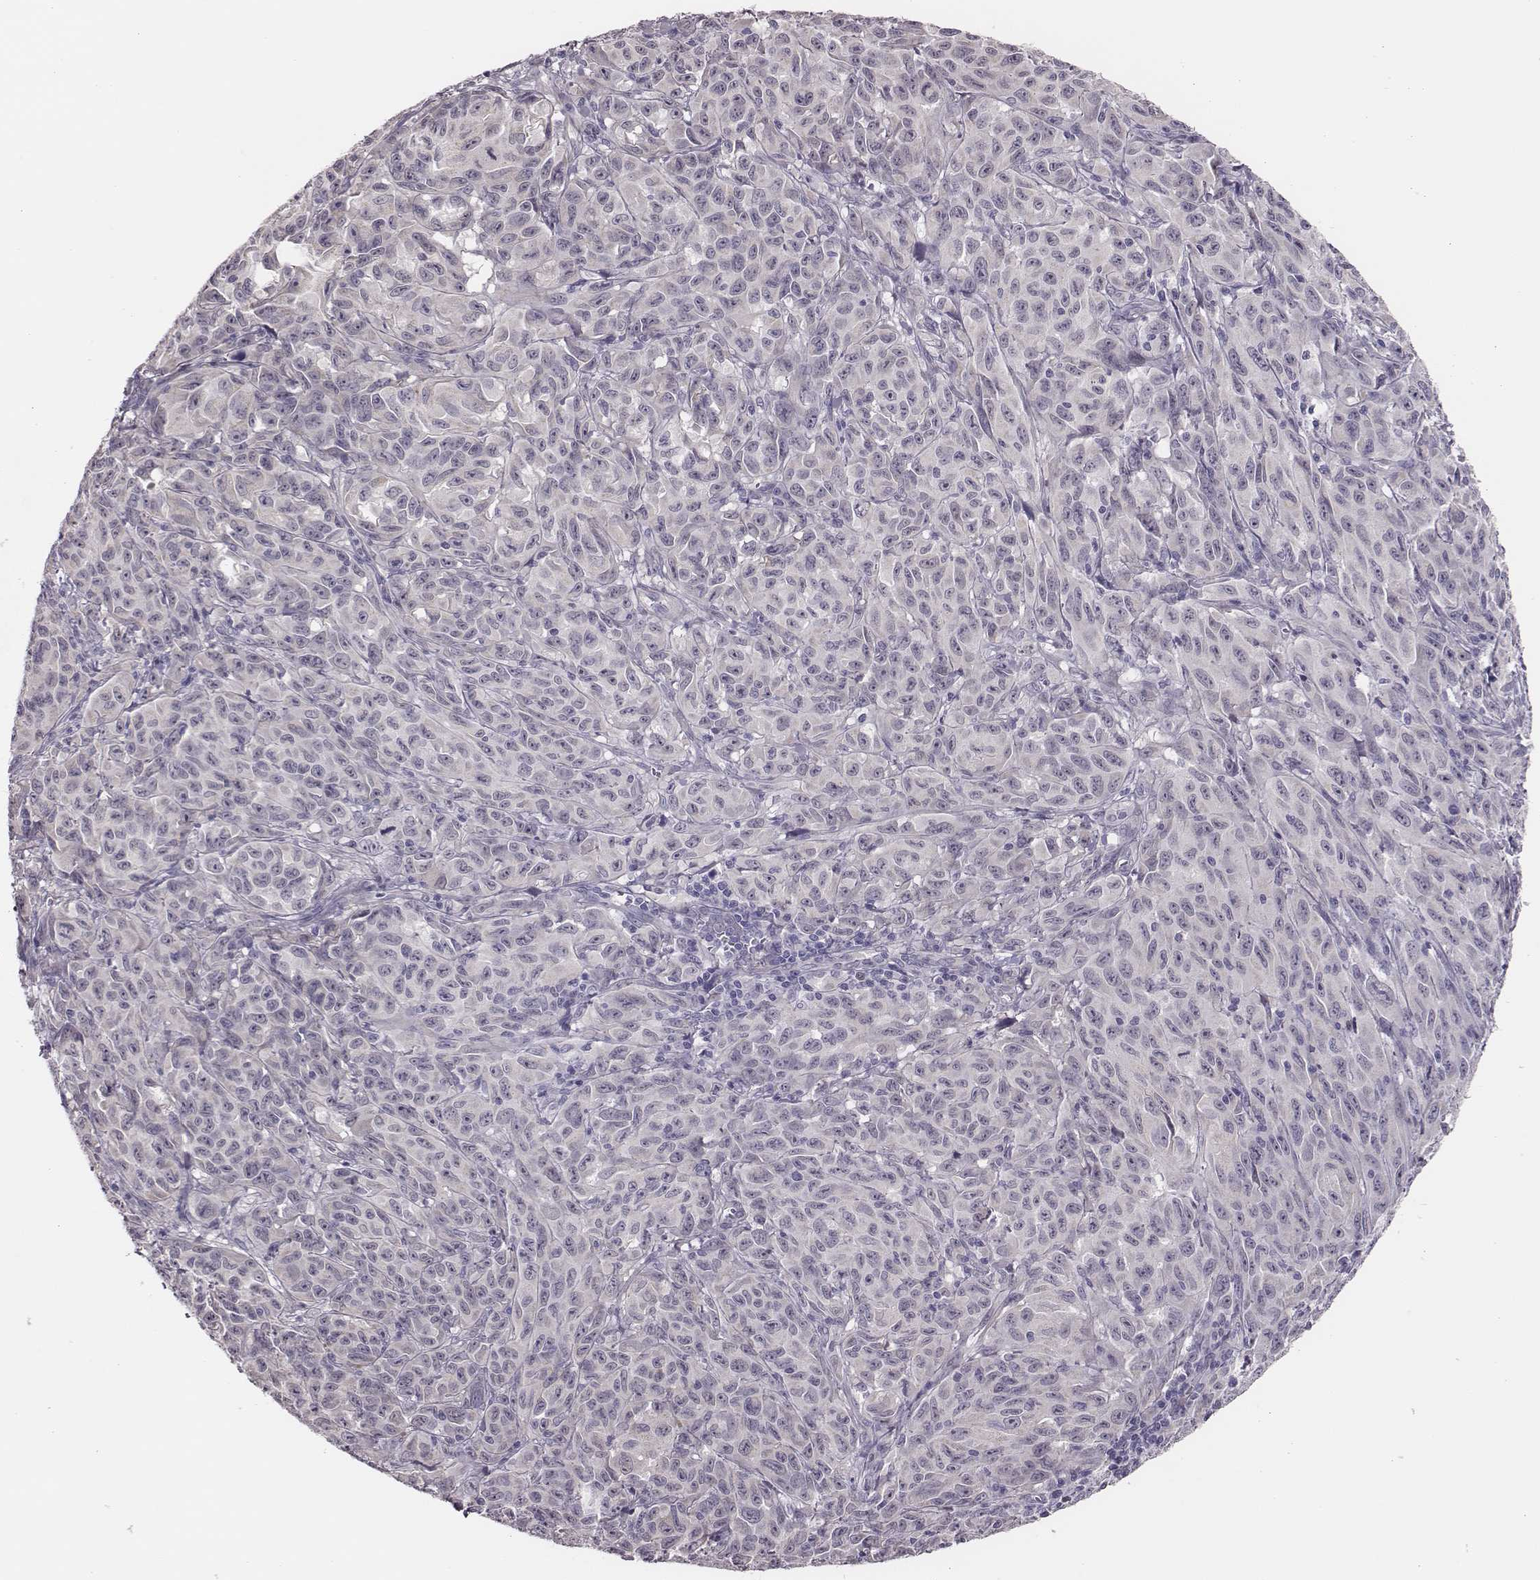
{"staining": {"intensity": "negative", "quantity": "none", "location": "none"}, "tissue": "melanoma", "cell_type": "Tumor cells", "image_type": "cancer", "snomed": [{"axis": "morphology", "description": "Malignant melanoma, NOS"}, {"axis": "topography", "description": "Vulva, labia, clitoris and Bartholin´s gland, NO"}], "caption": "Immunohistochemistry (IHC) micrograph of malignant melanoma stained for a protein (brown), which displays no expression in tumor cells. (DAB immunohistochemistry, high magnification).", "gene": "SCML2", "patient": {"sex": "female", "age": 75}}